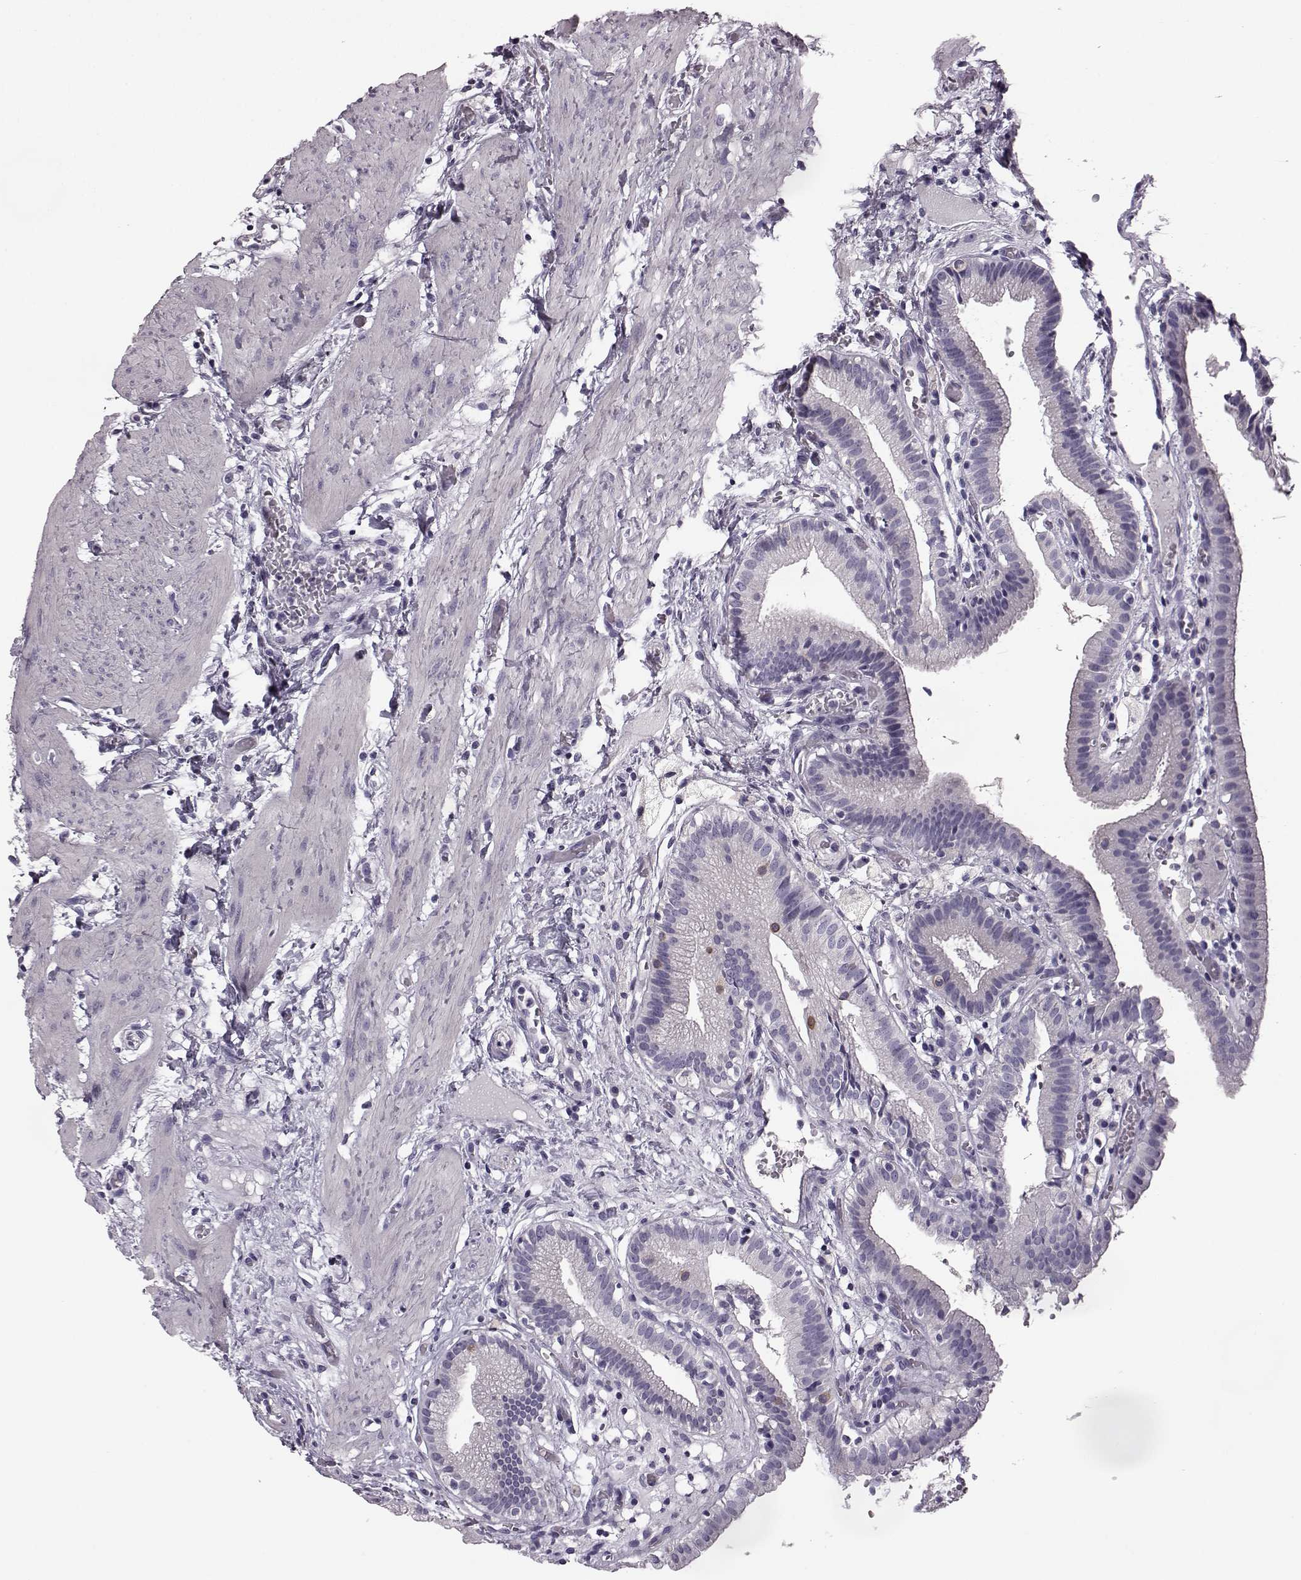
{"staining": {"intensity": "negative", "quantity": "none", "location": "none"}, "tissue": "gallbladder", "cell_type": "Glandular cells", "image_type": "normal", "snomed": [{"axis": "morphology", "description": "Normal tissue, NOS"}, {"axis": "topography", "description": "Gallbladder"}], "caption": "The micrograph displays no staining of glandular cells in normal gallbladder.", "gene": "ODAD4", "patient": {"sex": "female", "age": 24}}